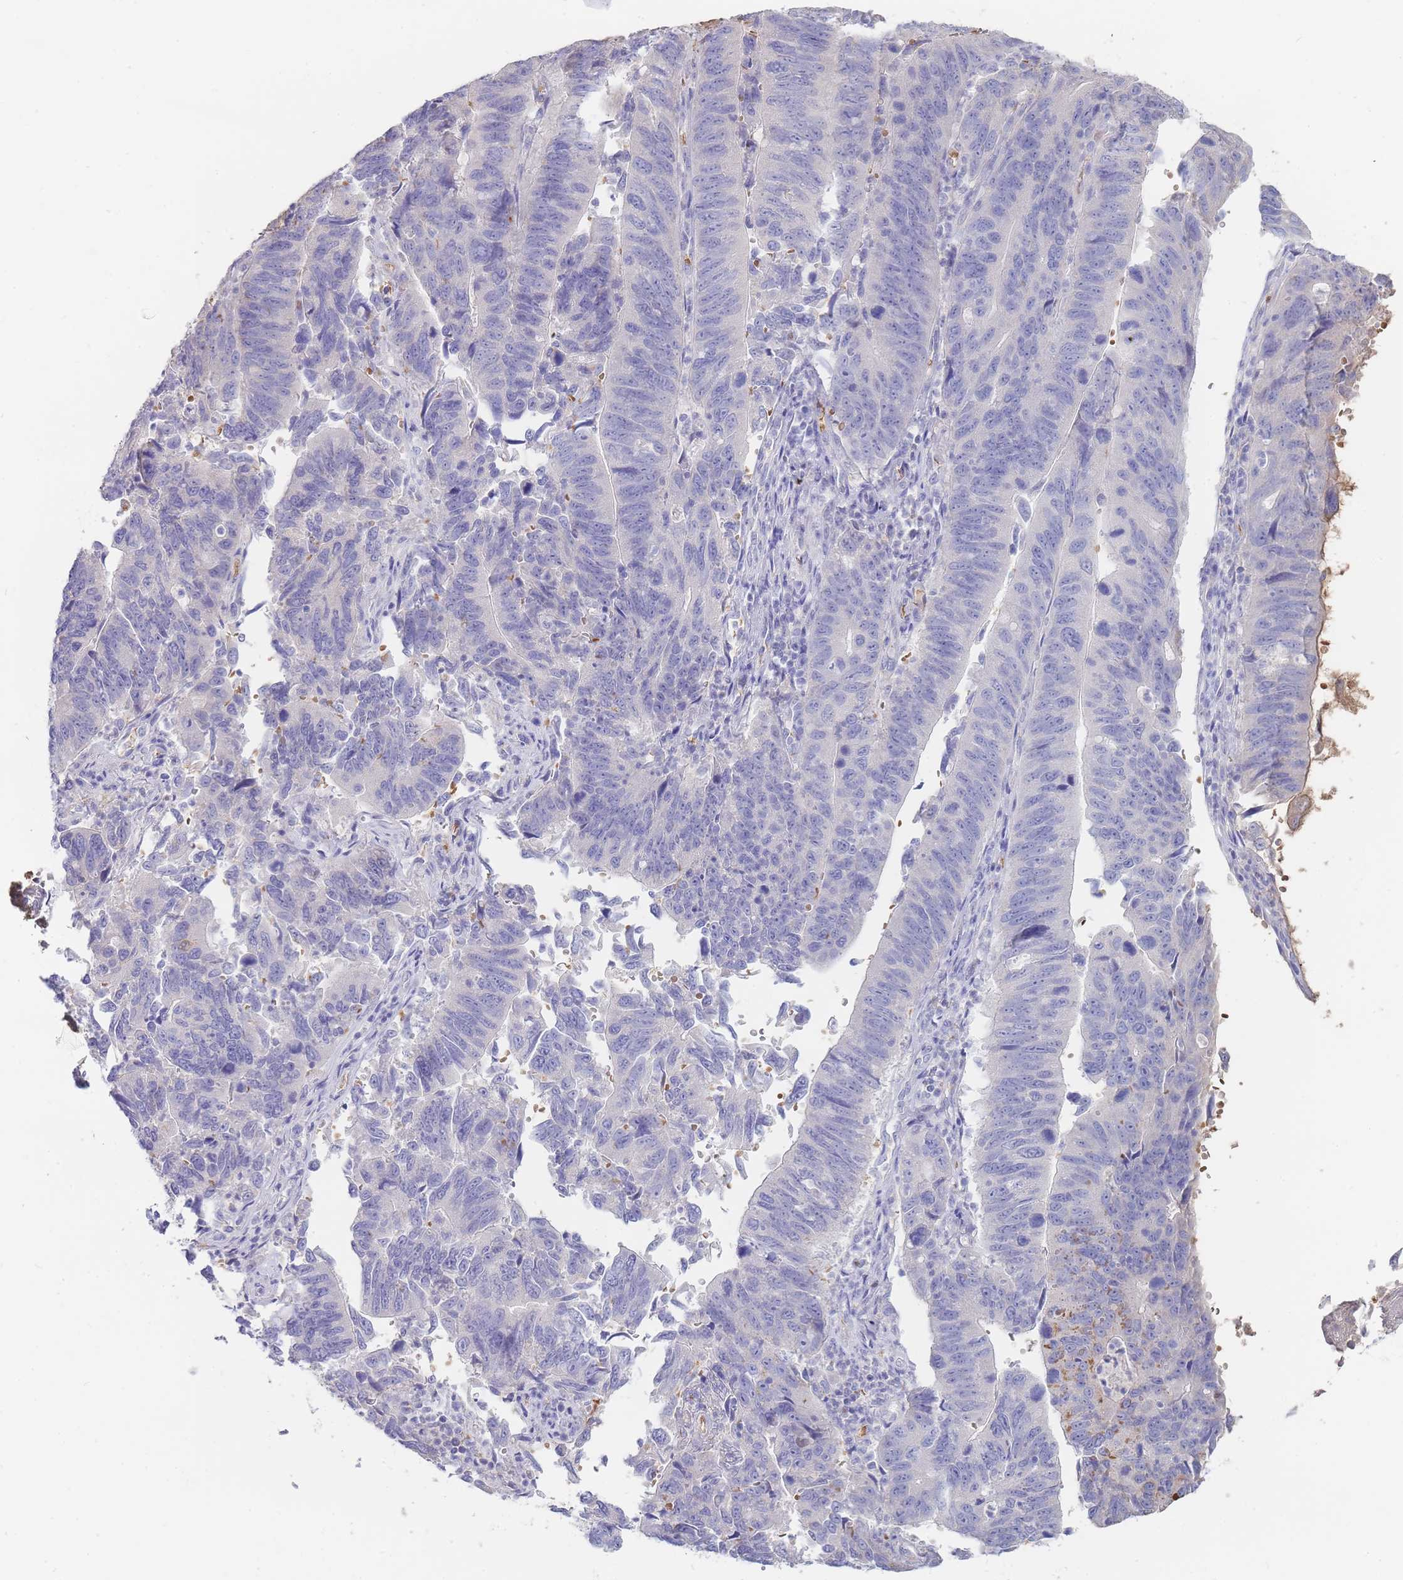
{"staining": {"intensity": "negative", "quantity": "none", "location": "none"}, "tissue": "stomach cancer", "cell_type": "Tumor cells", "image_type": "cancer", "snomed": [{"axis": "morphology", "description": "Adenocarcinoma, NOS"}, {"axis": "topography", "description": "Stomach"}], "caption": "This is an IHC histopathology image of stomach adenocarcinoma. There is no positivity in tumor cells.", "gene": "HBG2", "patient": {"sex": "male", "age": 59}}